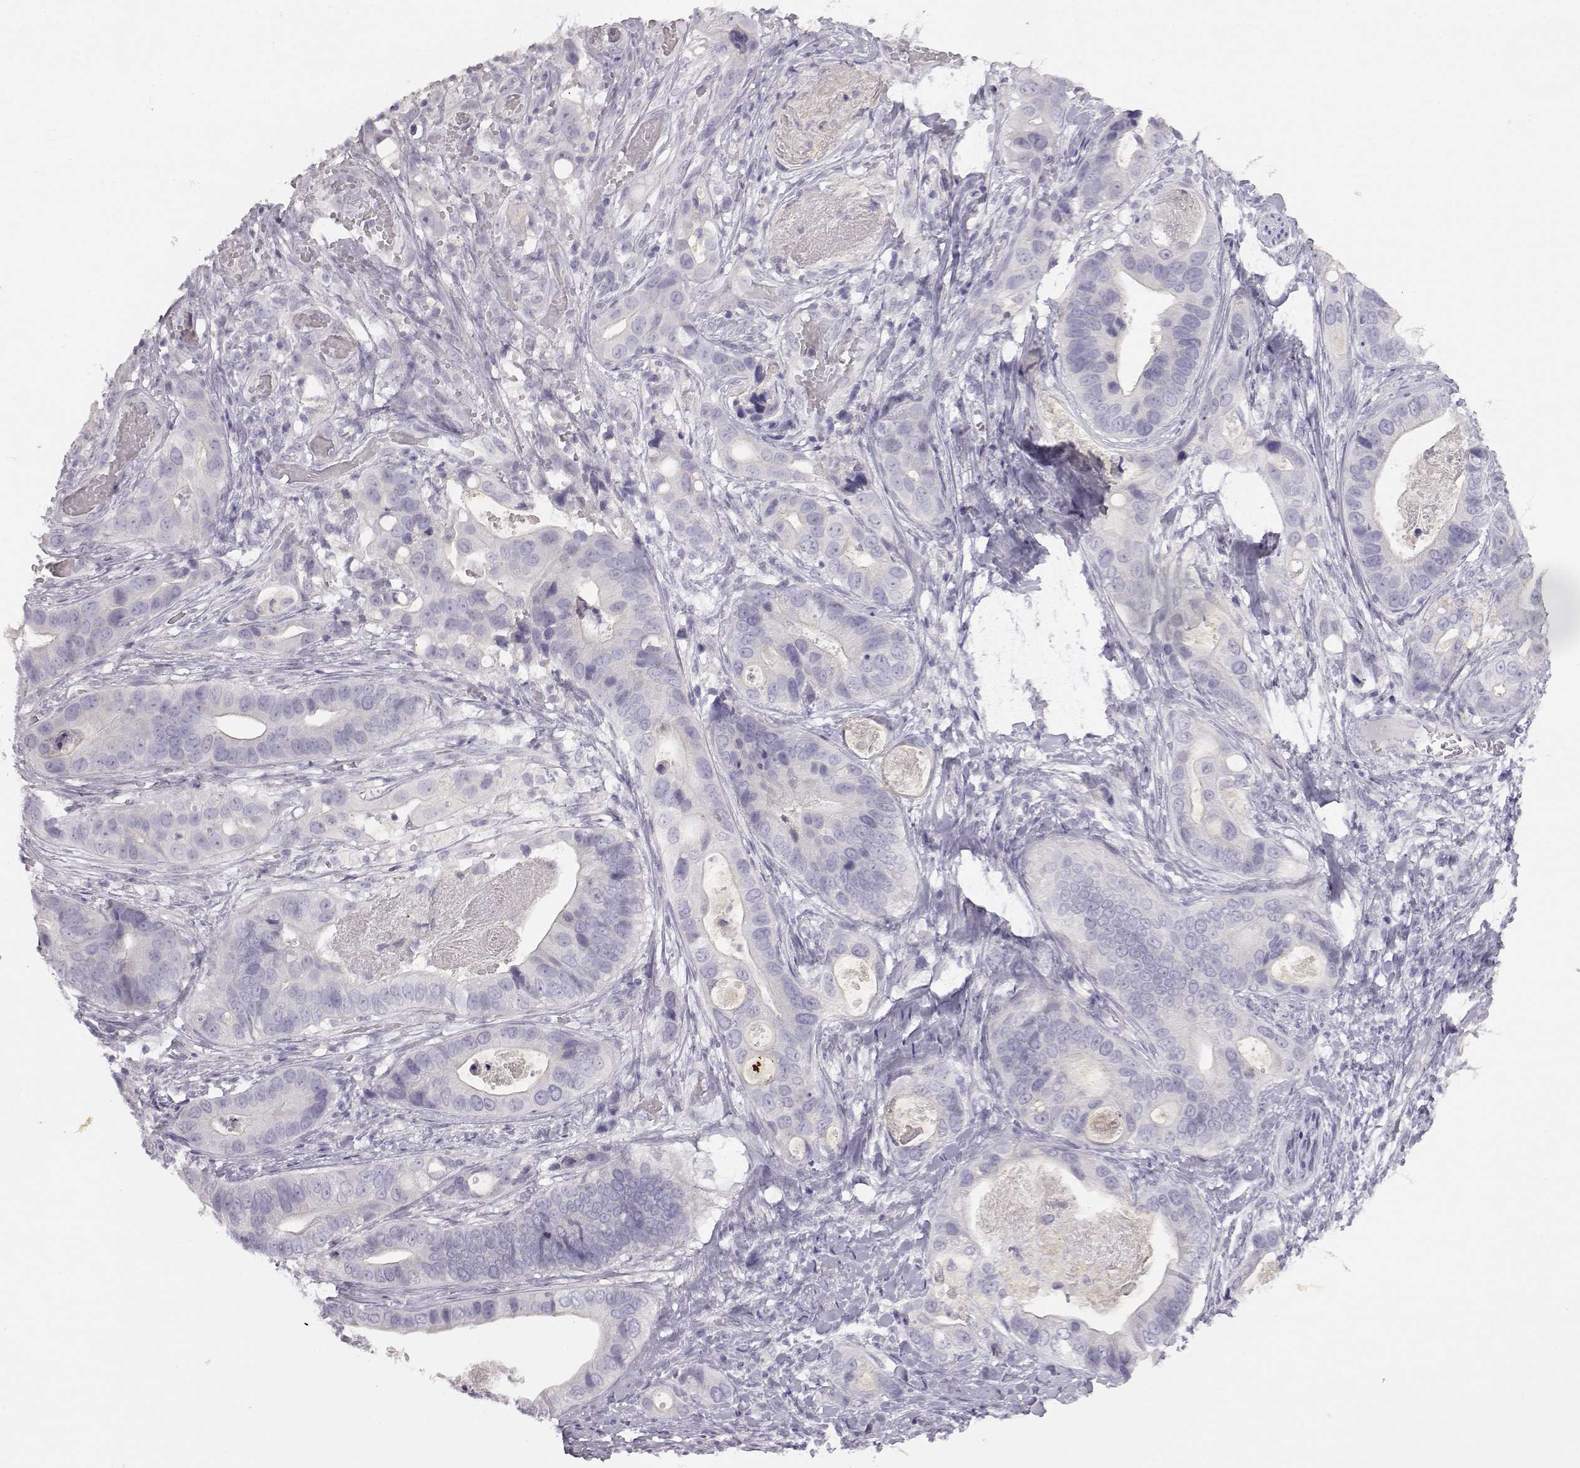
{"staining": {"intensity": "negative", "quantity": "none", "location": "none"}, "tissue": "stomach cancer", "cell_type": "Tumor cells", "image_type": "cancer", "snomed": [{"axis": "morphology", "description": "Adenocarcinoma, NOS"}, {"axis": "topography", "description": "Stomach"}], "caption": "High power microscopy image of an IHC image of stomach adenocarcinoma, revealing no significant positivity in tumor cells.", "gene": "MYCBPAP", "patient": {"sex": "male", "age": 84}}